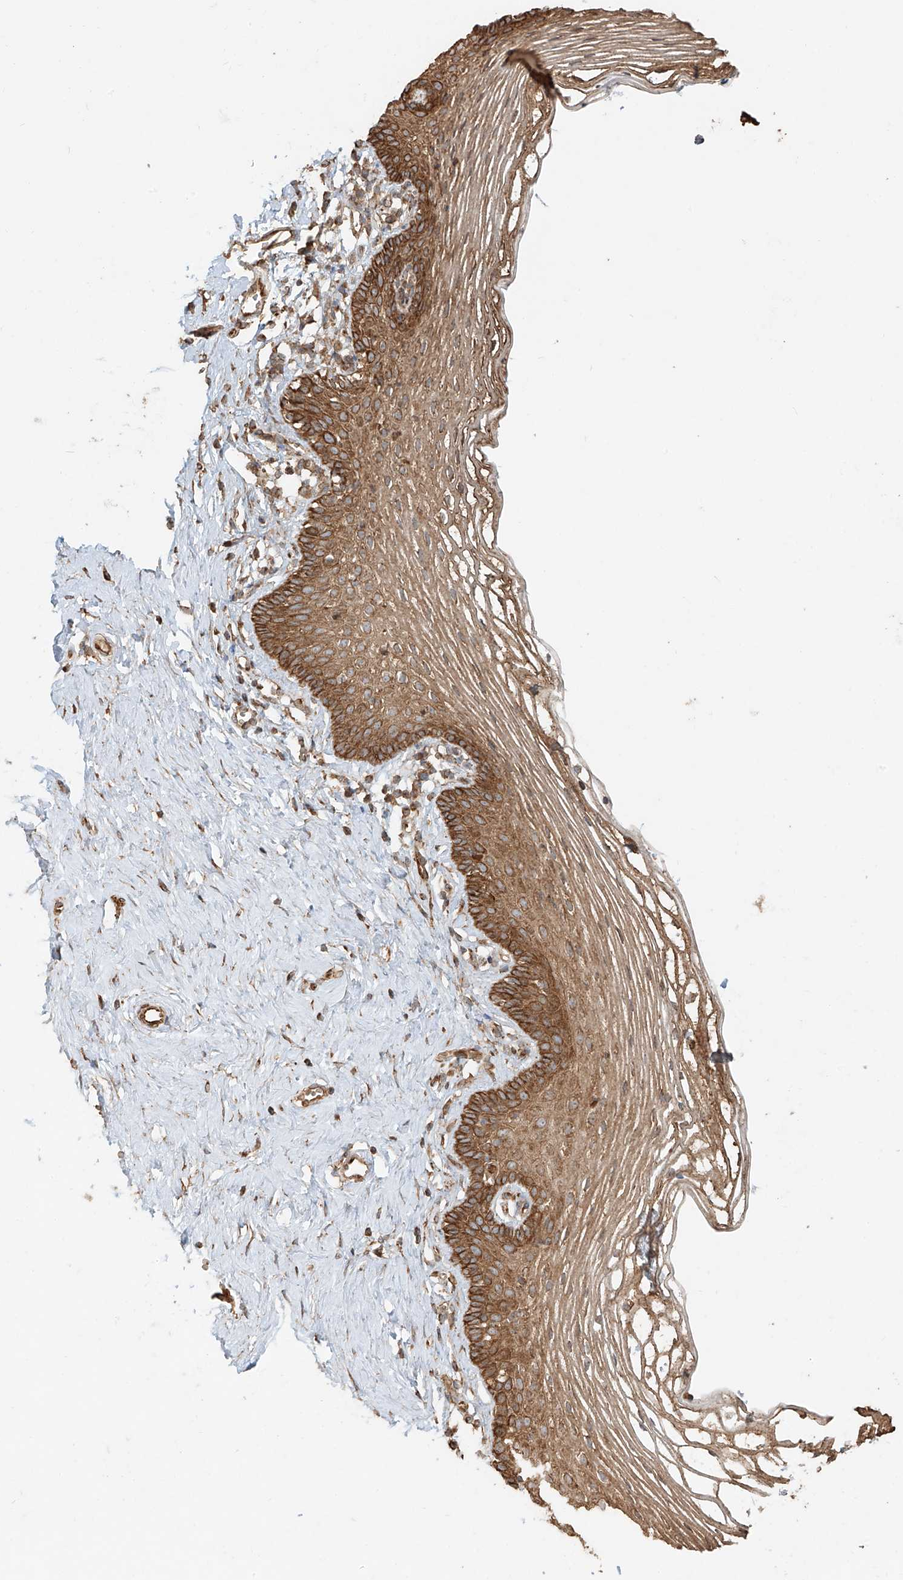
{"staining": {"intensity": "moderate", "quantity": ">75%", "location": "cytoplasmic/membranous"}, "tissue": "vagina", "cell_type": "Squamous epithelial cells", "image_type": "normal", "snomed": [{"axis": "morphology", "description": "Normal tissue, NOS"}, {"axis": "topography", "description": "Vagina"}], "caption": "Vagina stained with DAB immunohistochemistry reveals medium levels of moderate cytoplasmic/membranous positivity in approximately >75% of squamous epithelial cells.", "gene": "EFNB1", "patient": {"sex": "female", "age": 32}}